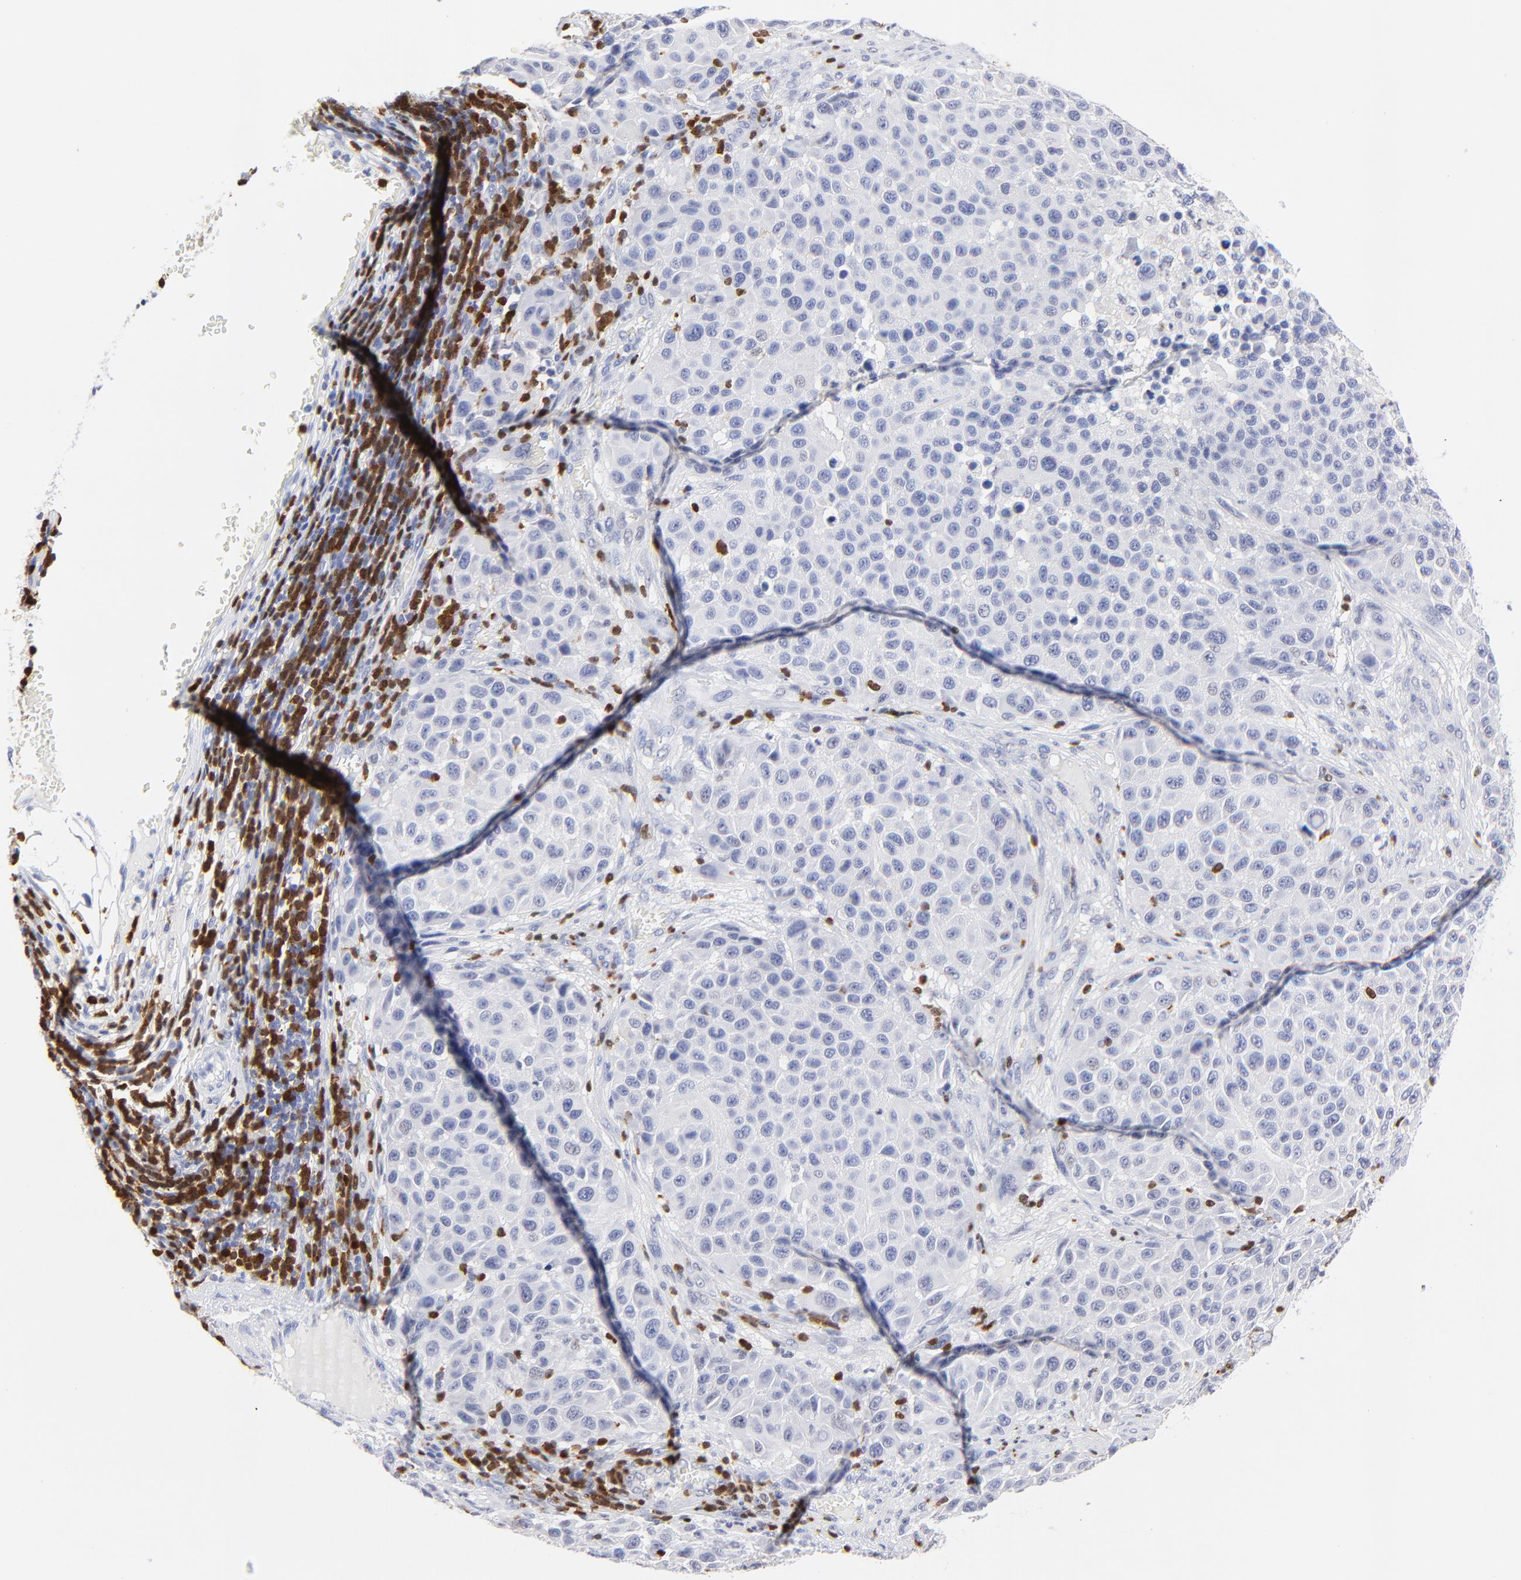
{"staining": {"intensity": "negative", "quantity": "none", "location": "none"}, "tissue": "melanoma", "cell_type": "Tumor cells", "image_type": "cancer", "snomed": [{"axis": "morphology", "description": "Malignant melanoma, Metastatic site"}, {"axis": "topography", "description": "Lymph node"}], "caption": "This micrograph is of malignant melanoma (metastatic site) stained with immunohistochemistry to label a protein in brown with the nuclei are counter-stained blue. There is no positivity in tumor cells. The staining was performed using DAB to visualize the protein expression in brown, while the nuclei were stained in blue with hematoxylin (Magnification: 20x).", "gene": "ZAP70", "patient": {"sex": "male", "age": 61}}